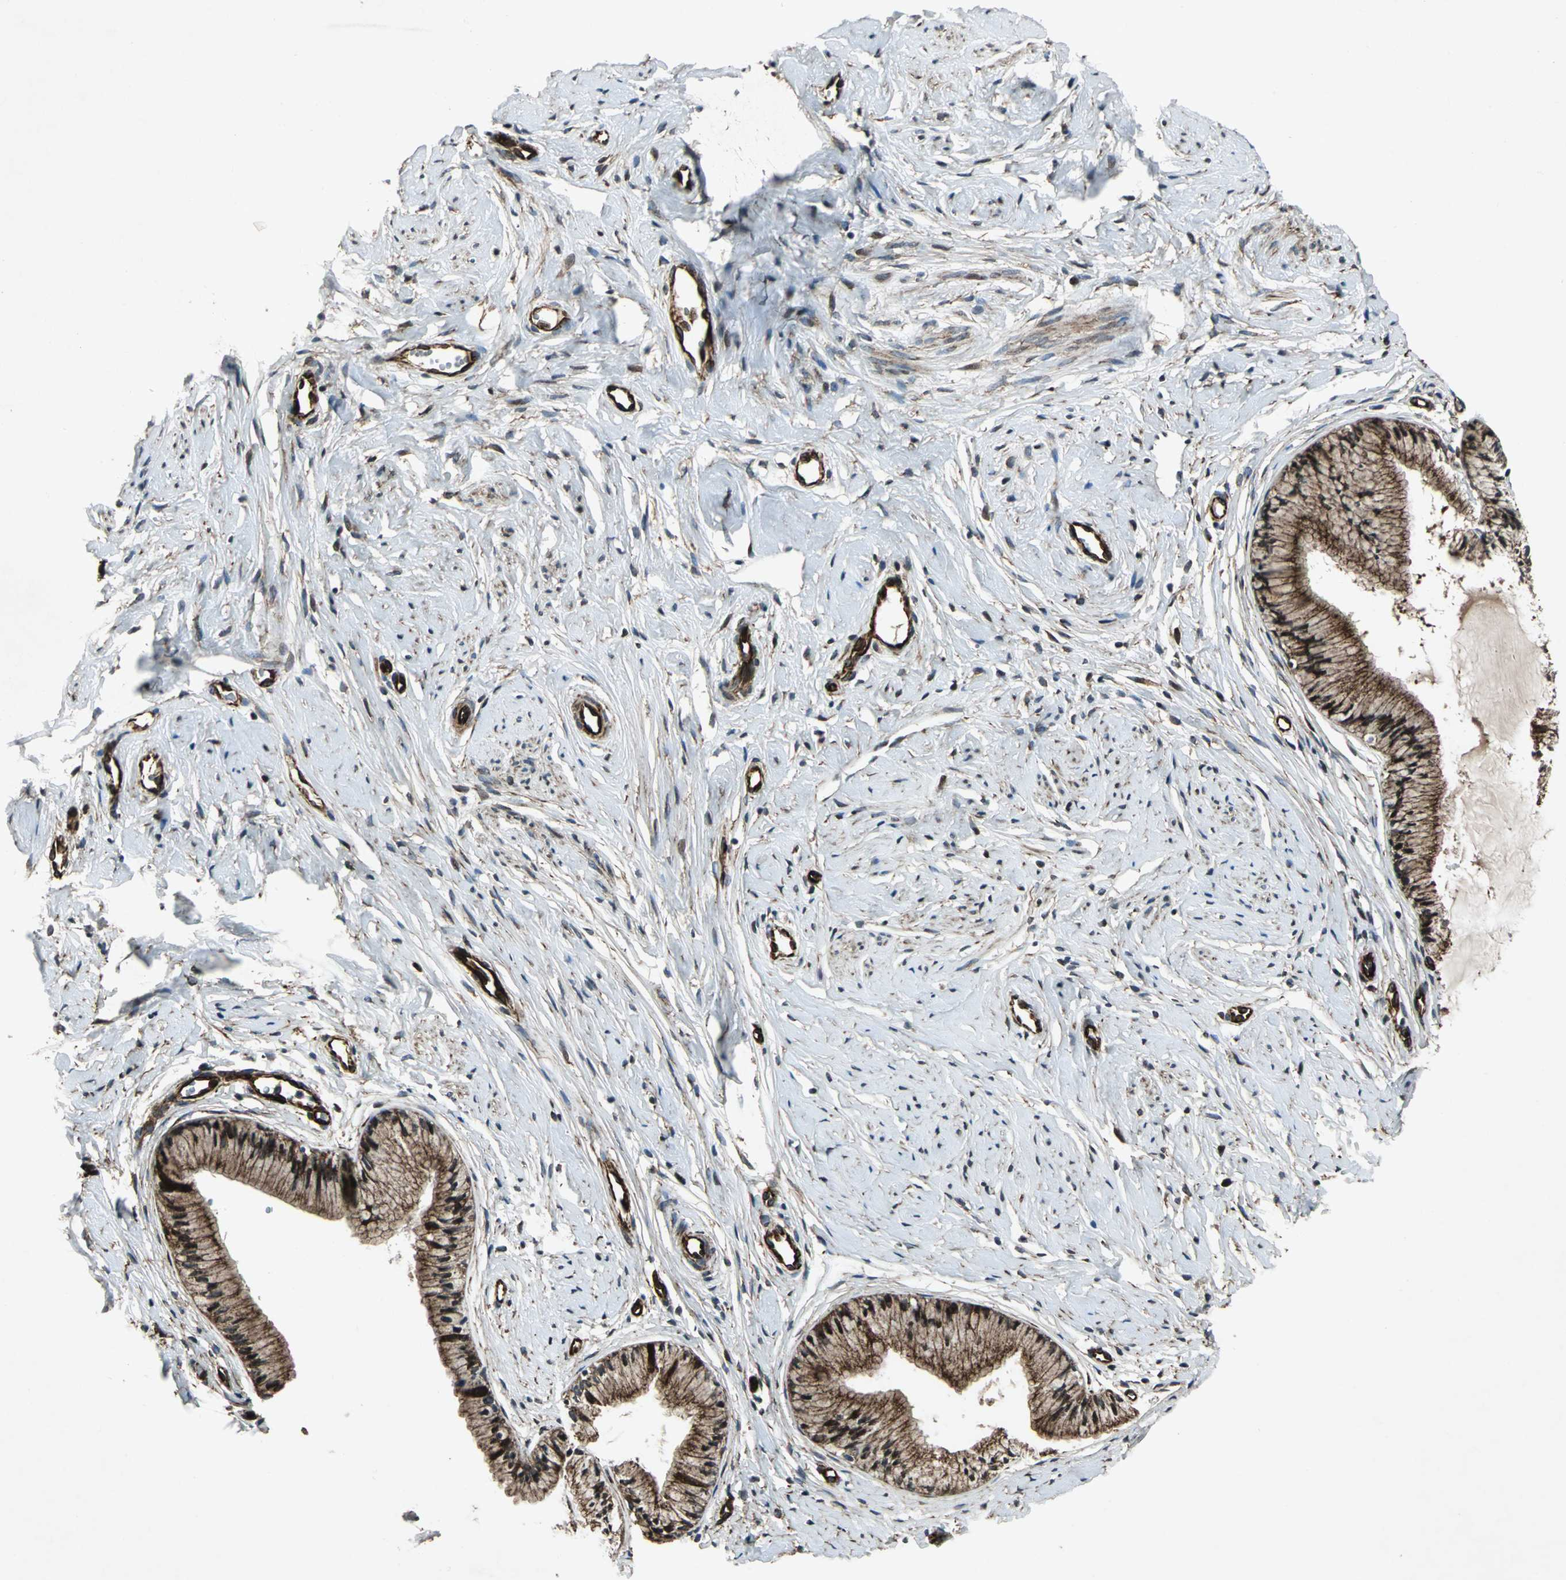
{"staining": {"intensity": "strong", "quantity": ">75%", "location": "cytoplasmic/membranous,nuclear"}, "tissue": "cervix", "cell_type": "Glandular cells", "image_type": "normal", "snomed": [{"axis": "morphology", "description": "Normal tissue, NOS"}, {"axis": "topography", "description": "Cervix"}], "caption": "Immunohistochemical staining of benign human cervix displays >75% levels of strong cytoplasmic/membranous,nuclear protein expression in approximately >75% of glandular cells.", "gene": "EXD2", "patient": {"sex": "female", "age": 46}}